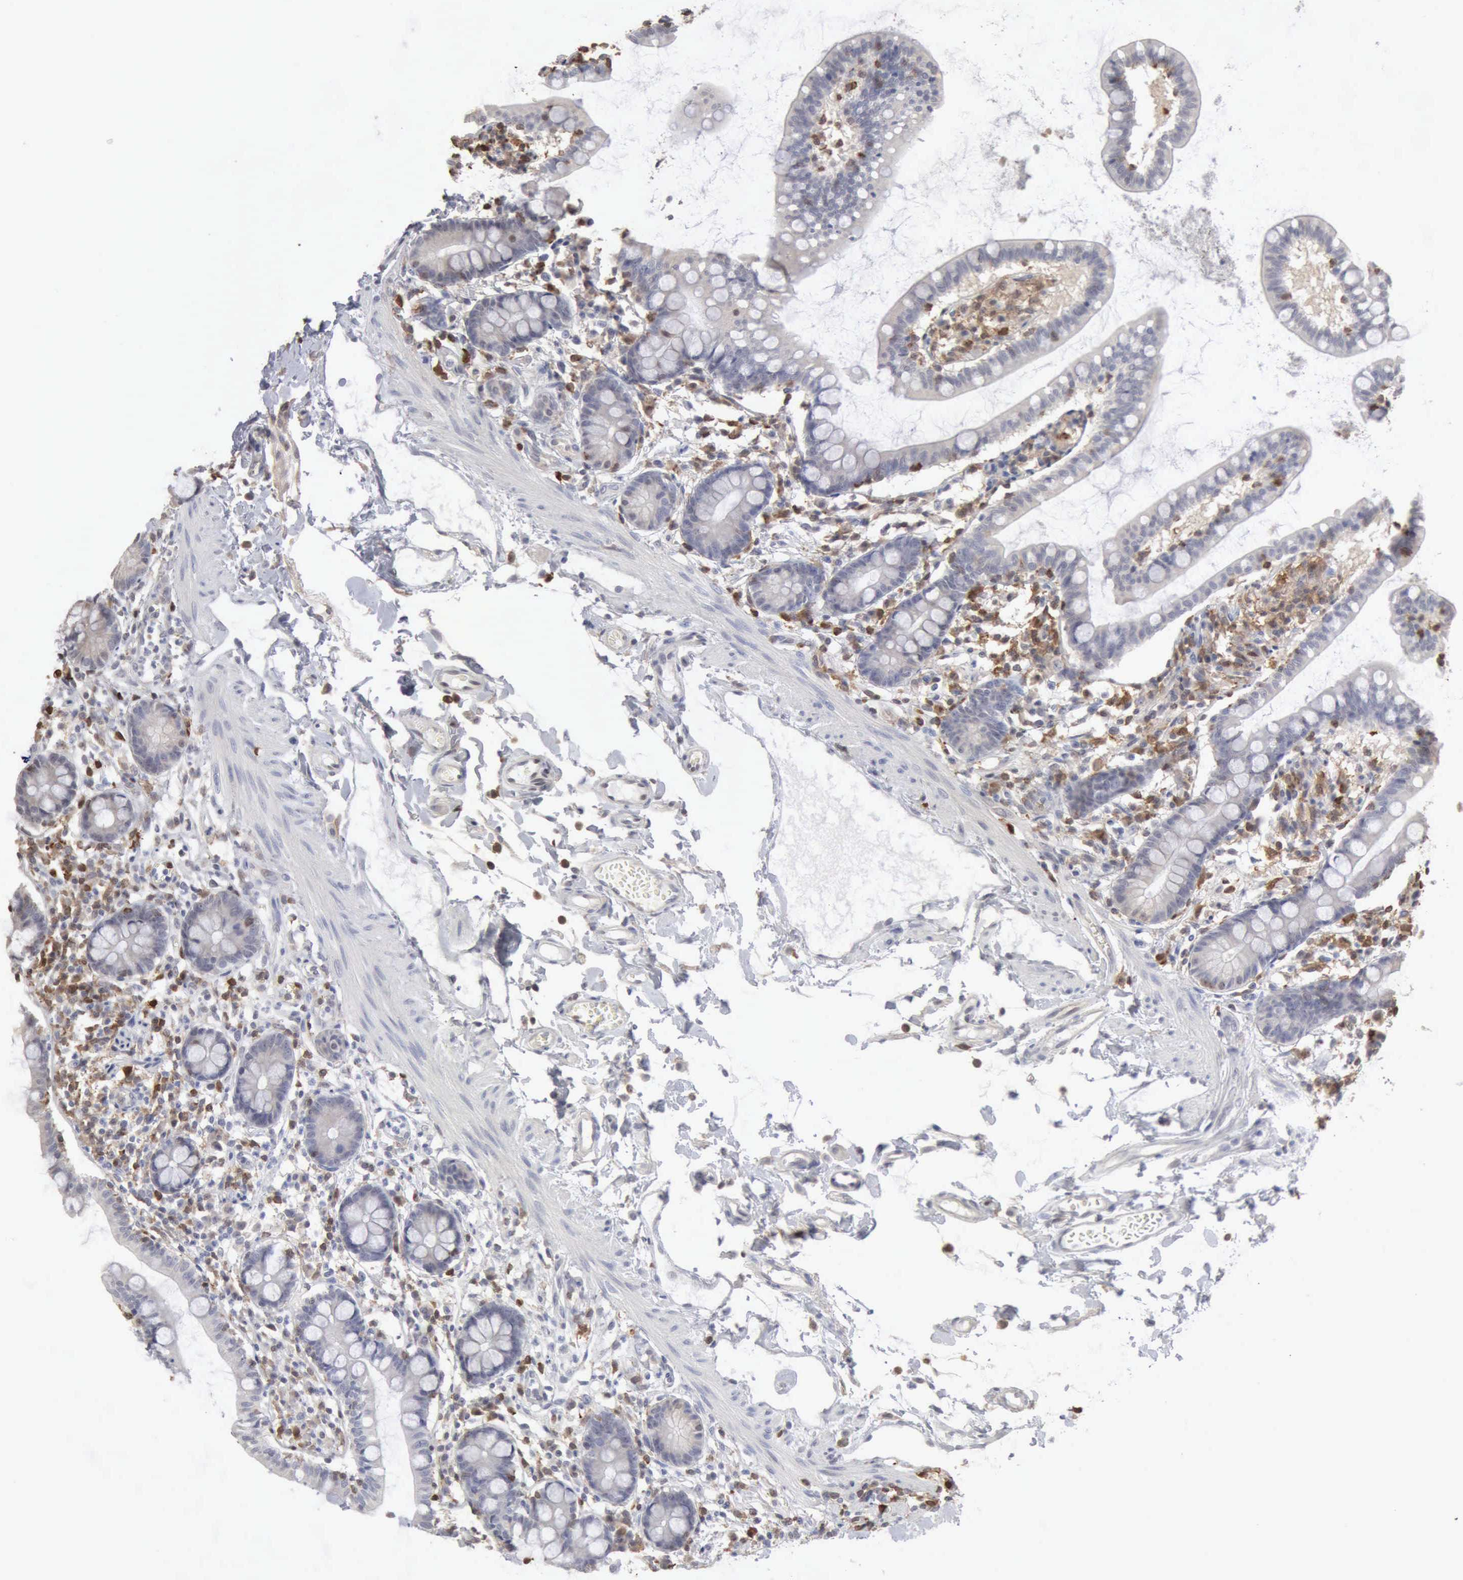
{"staining": {"intensity": "negative", "quantity": "none", "location": "none"}, "tissue": "small intestine", "cell_type": "Glandular cells", "image_type": "normal", "snomed": [{"axis": "morphology", "description": "Normal tissue, NOS"}, {"axis": "topography", "description": "Small intestine"}], "caption": "Glandular cells show no significant protein staining in normal small intestine. (Stains: DAB (3,3'-diaminobenzidine) immunohistochemistry with hematoxylin counter stain, Microscopy: brightfield microscopy at high magnification).", "gene": "STAT1", "patient": {"sex": "female", "age": 61}}